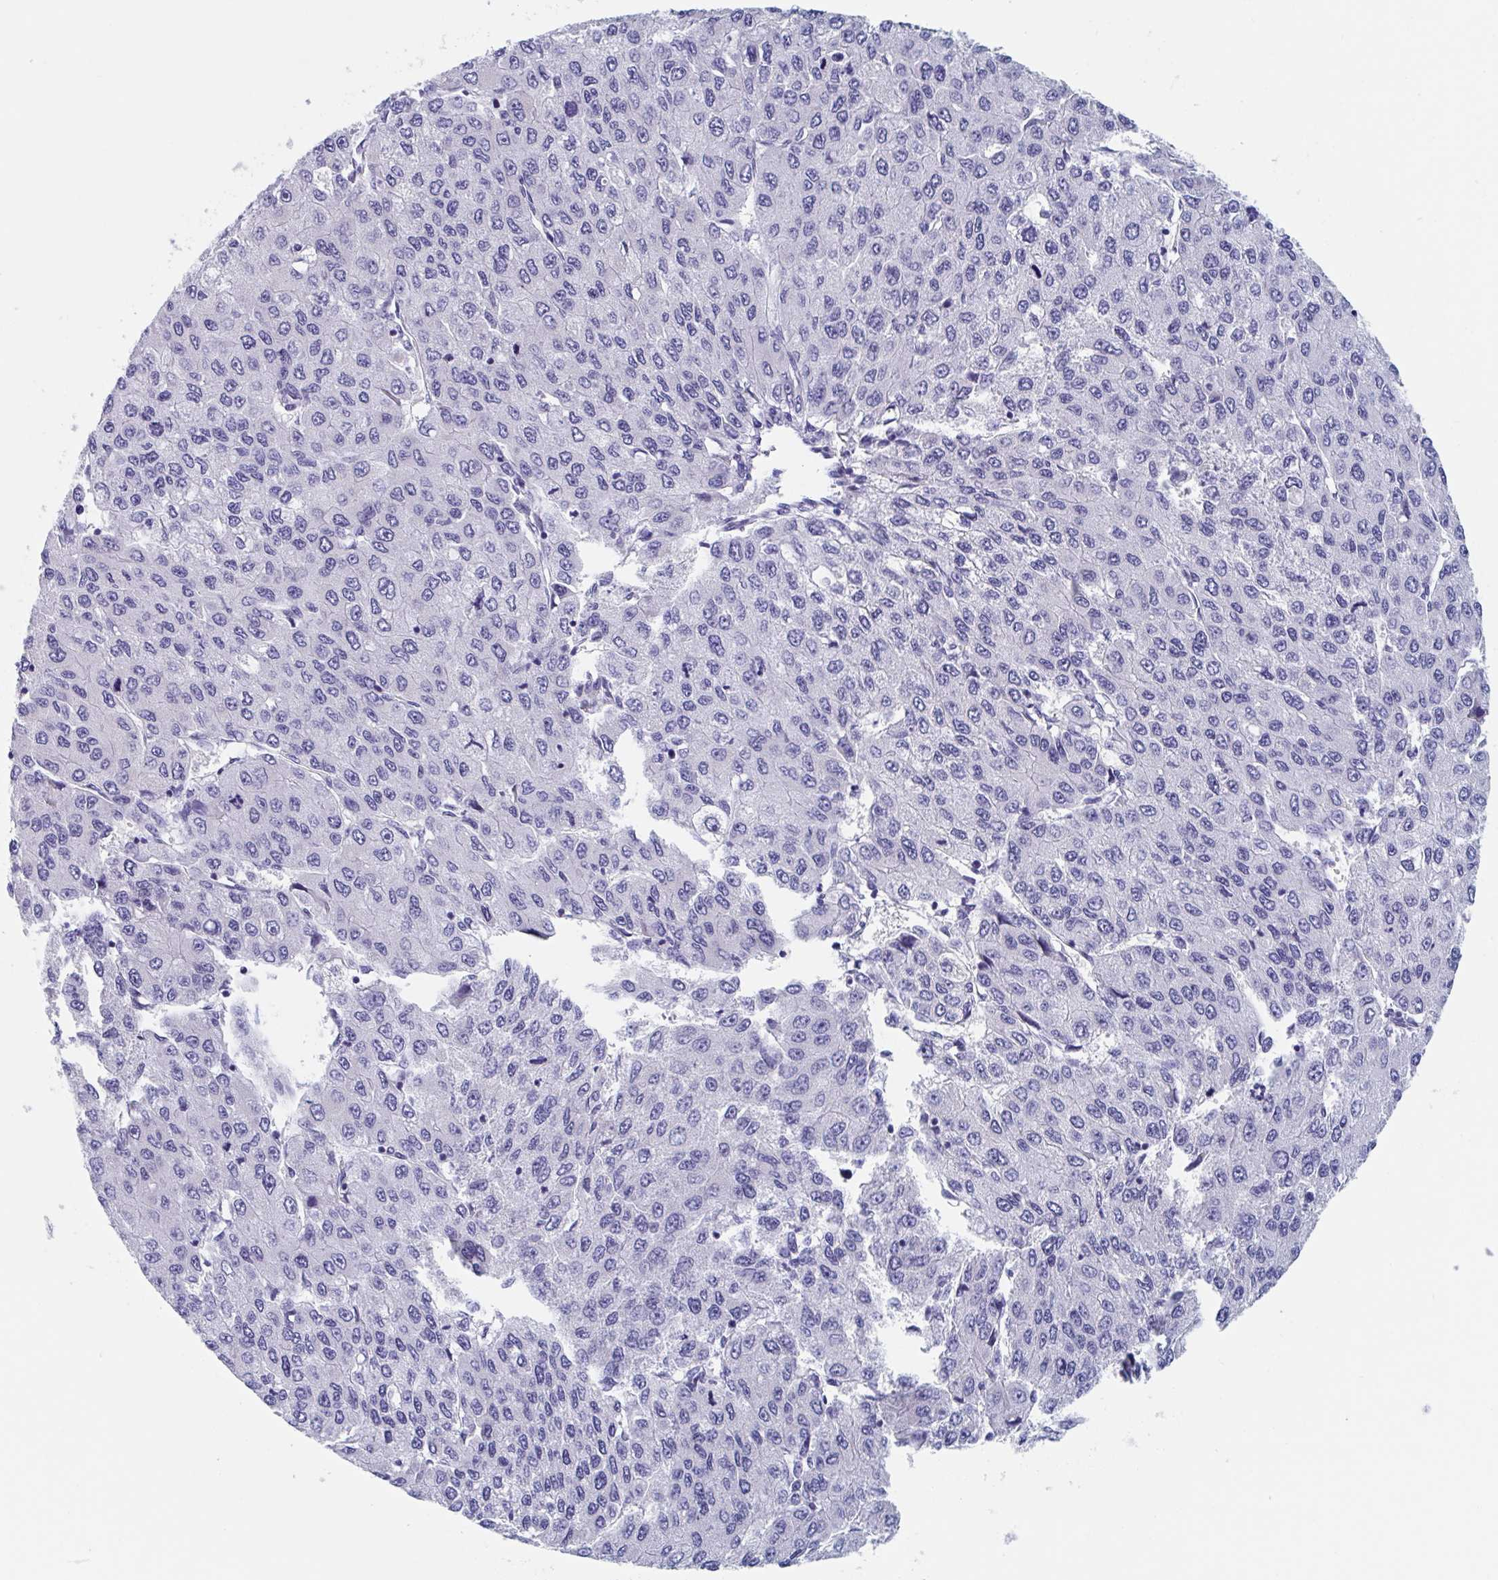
{"staining": {"intensity": "negative", "quantity": "none", "location": "none"}, "tissue": "liver cancer", "cell_type": "Tumor cells", "image_type": "cancer", "snomed": [{"axis": "morphology", "description": "Carcinoma, Hepatocellular, NOS"}, {"axis": "topography", "description": "Liver"}], "caption": "Protein analysis of liver cancer shows no significant expression in tumor cells.", "gene": "DPEP3", "patient": {"sex": "female", "age": 66}}